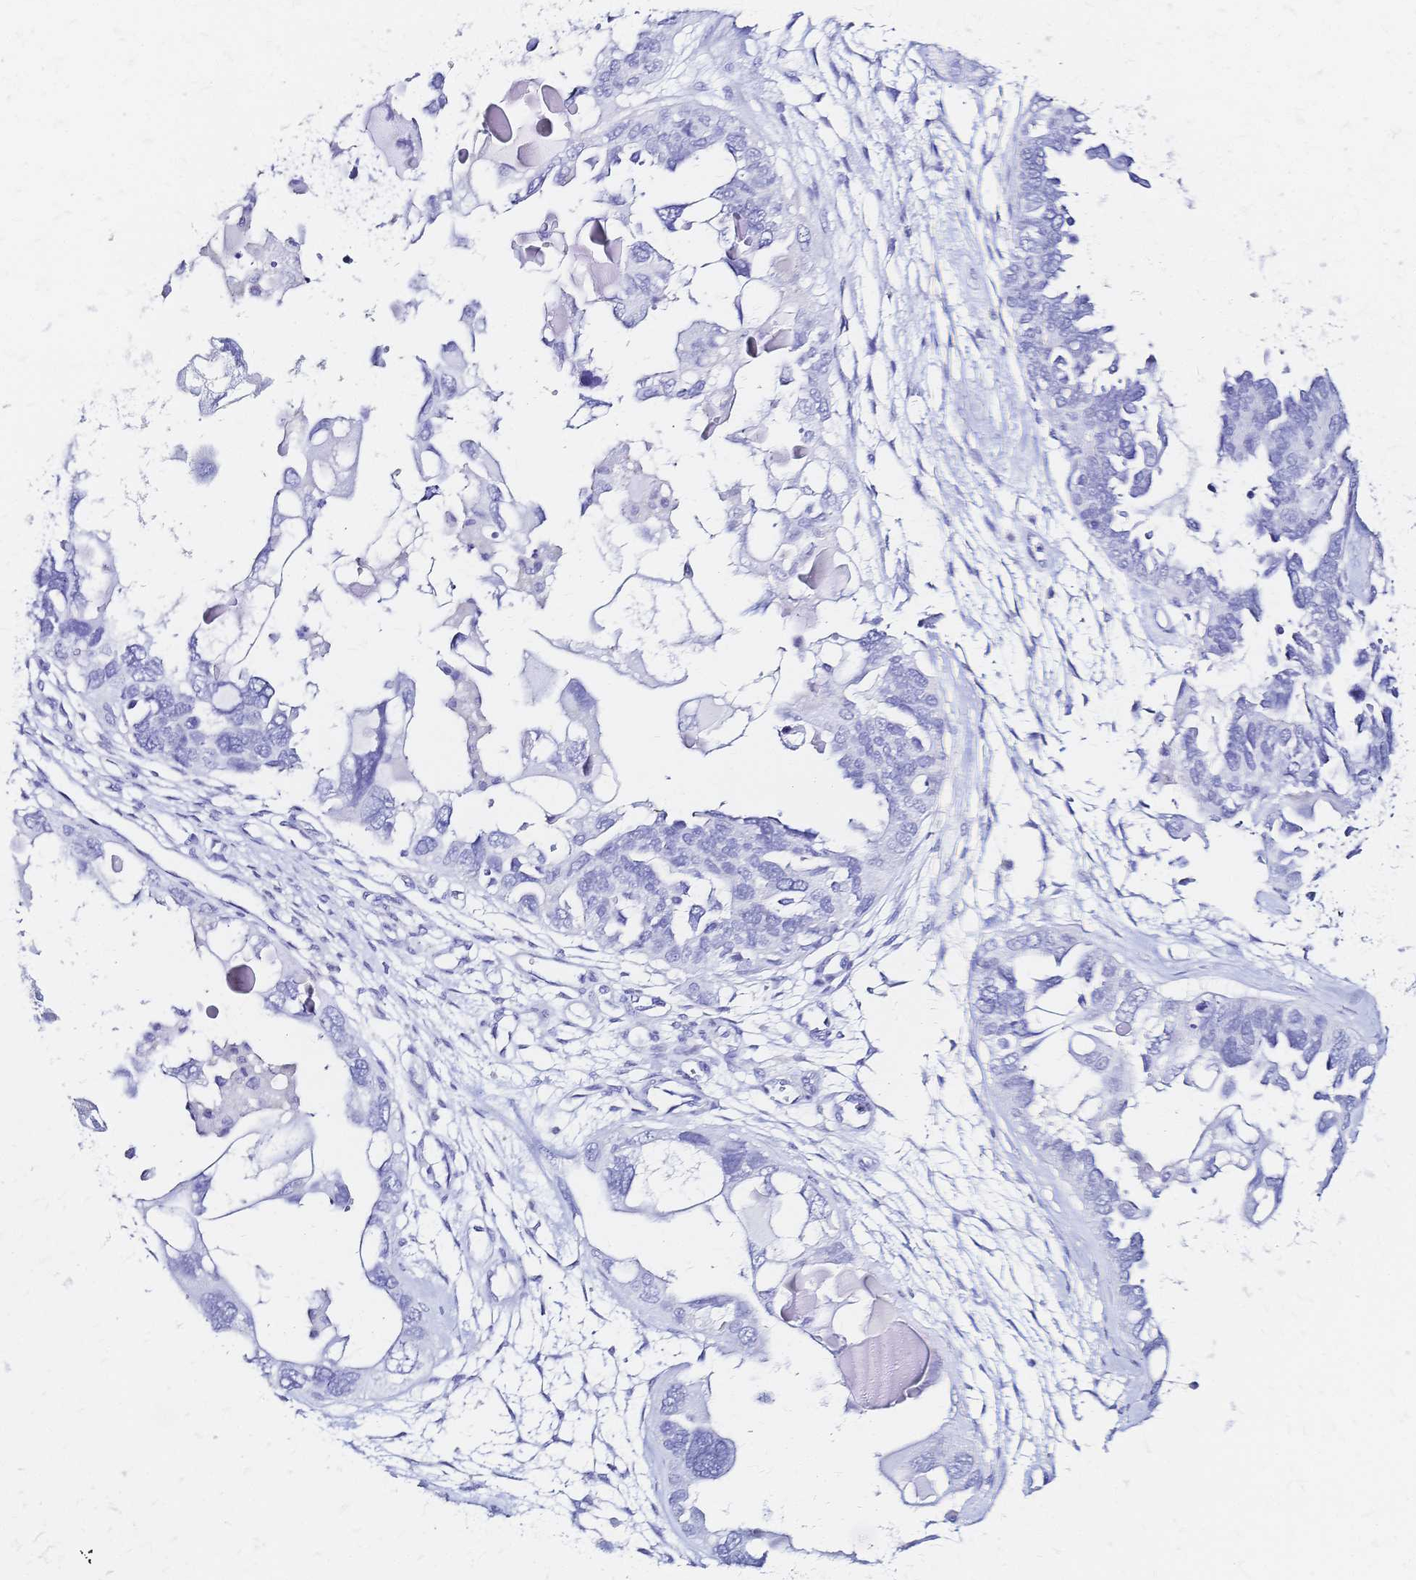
{"staining": {"intensity": "negative", "quantity": "none", "location": "none"}, "tissue": "ovarian cancer", "cell_type": "Tumor cells", "image_type": "cancer", "snomed": [{"axis": "morphology", "description": "Cystadenocarcinoma, serous, NOS"}, {"axis": "topography", "description": "Ovary"}], "caption": "Immunohistochemical staining of ovarian serous cystadenocarcinoma exhibits no significant expression in tumor cells.", "gene": "SLC5A1", "patient": {"sex": "female", "age": 51}}